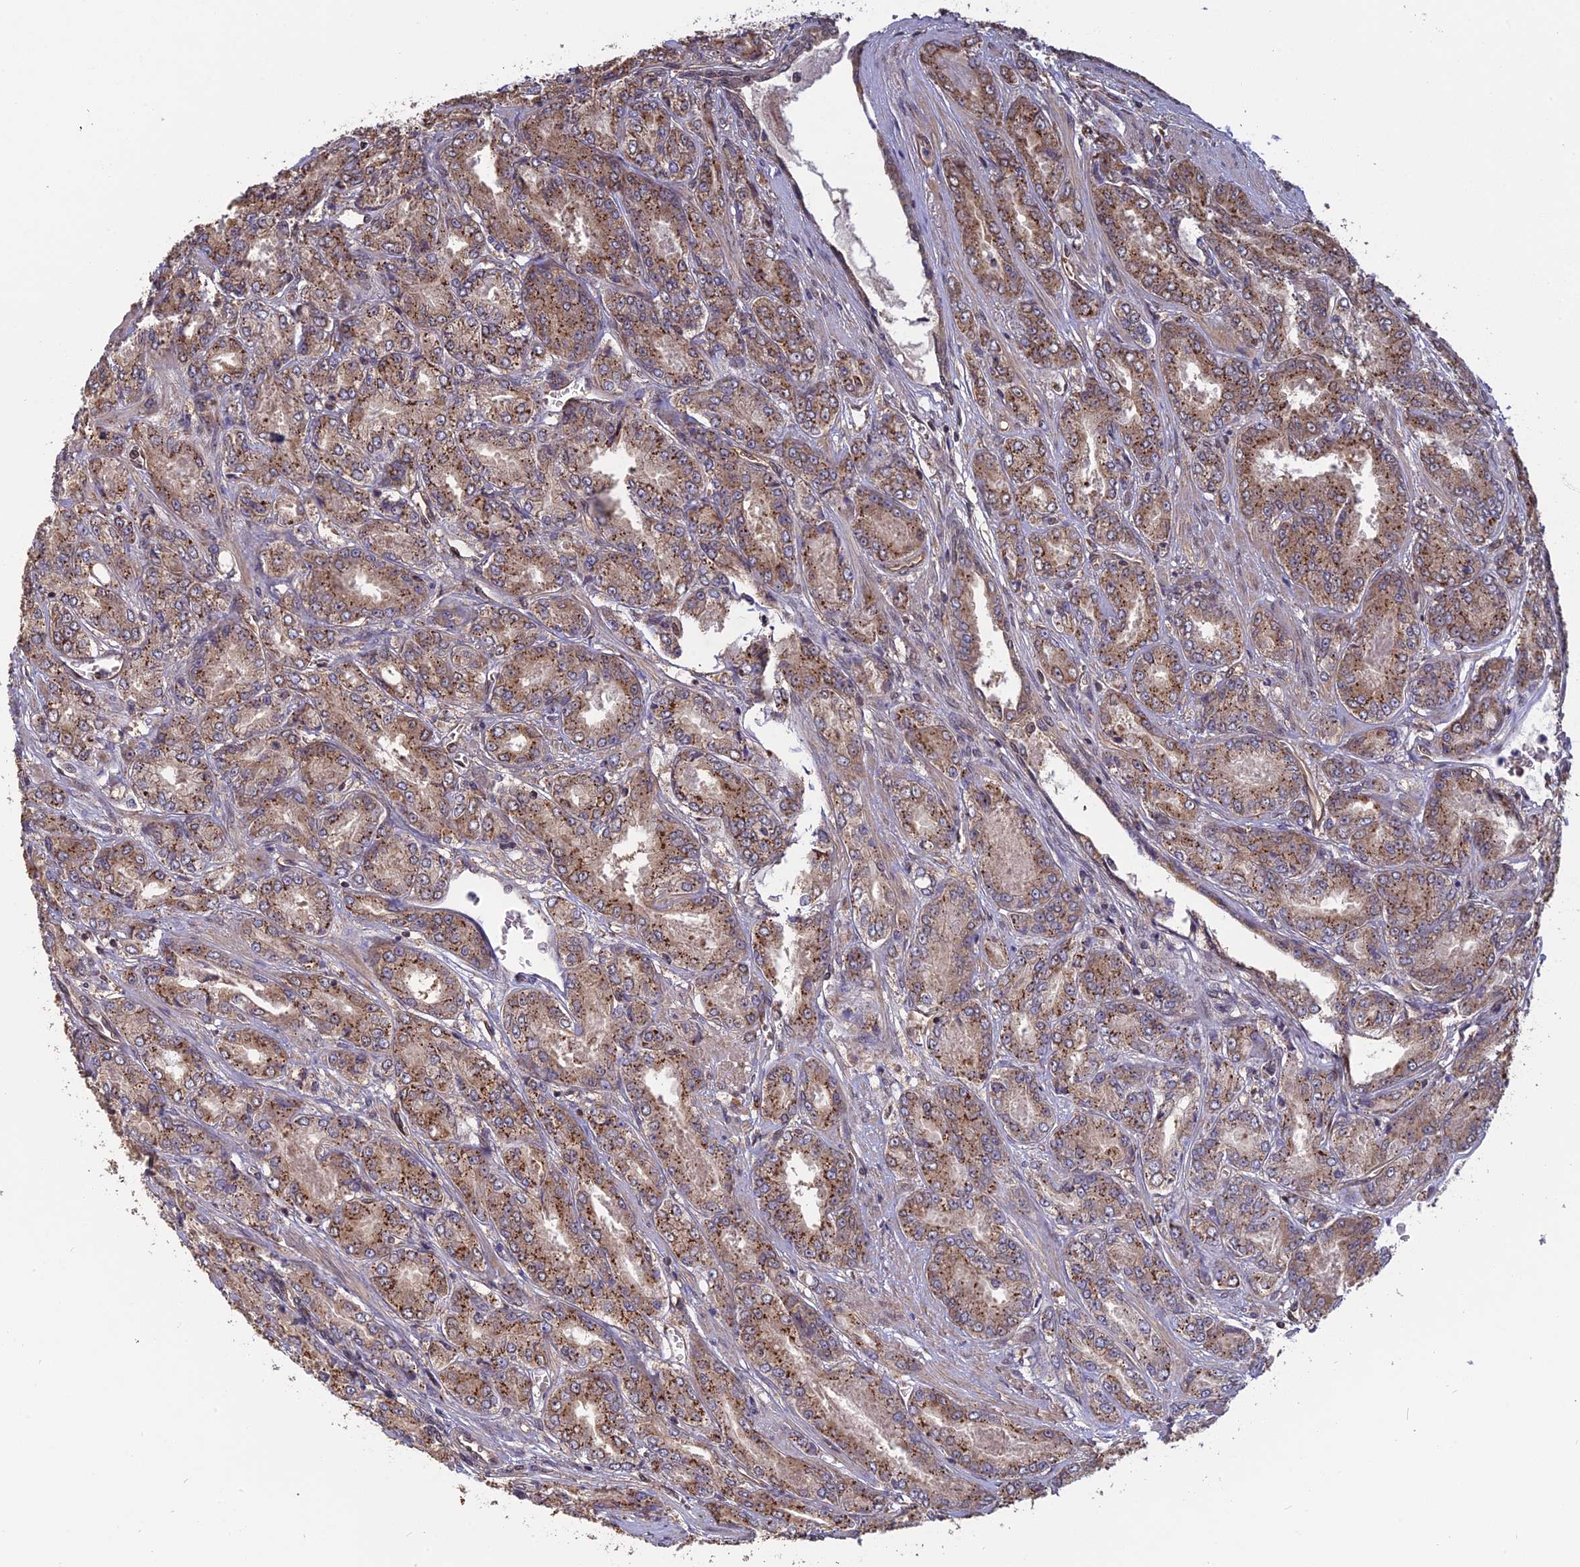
{"staining": {"intensity": "moderate", "quantity": "25%-75%", "location": "cytoplasmic/membranous"}, "tissue": "prostate cancer", "cell_type": "Tumor cells", "image_type": "cancer", "snomed": [{"axis": "morphology", "description": "Adenocarcinoma, High grade"}, {"axis": "topography", "description": "Prostate"}], "caption": "Immunohistochemistry of adenocarcinoma (high-grade) (prostate) displays medium levels of moderate cytoplasmic/membranous positivity in approximately 25%-75% of tumor cells.", "gene": "PKIG", "patient": {"sex": "male", "age": 74}}